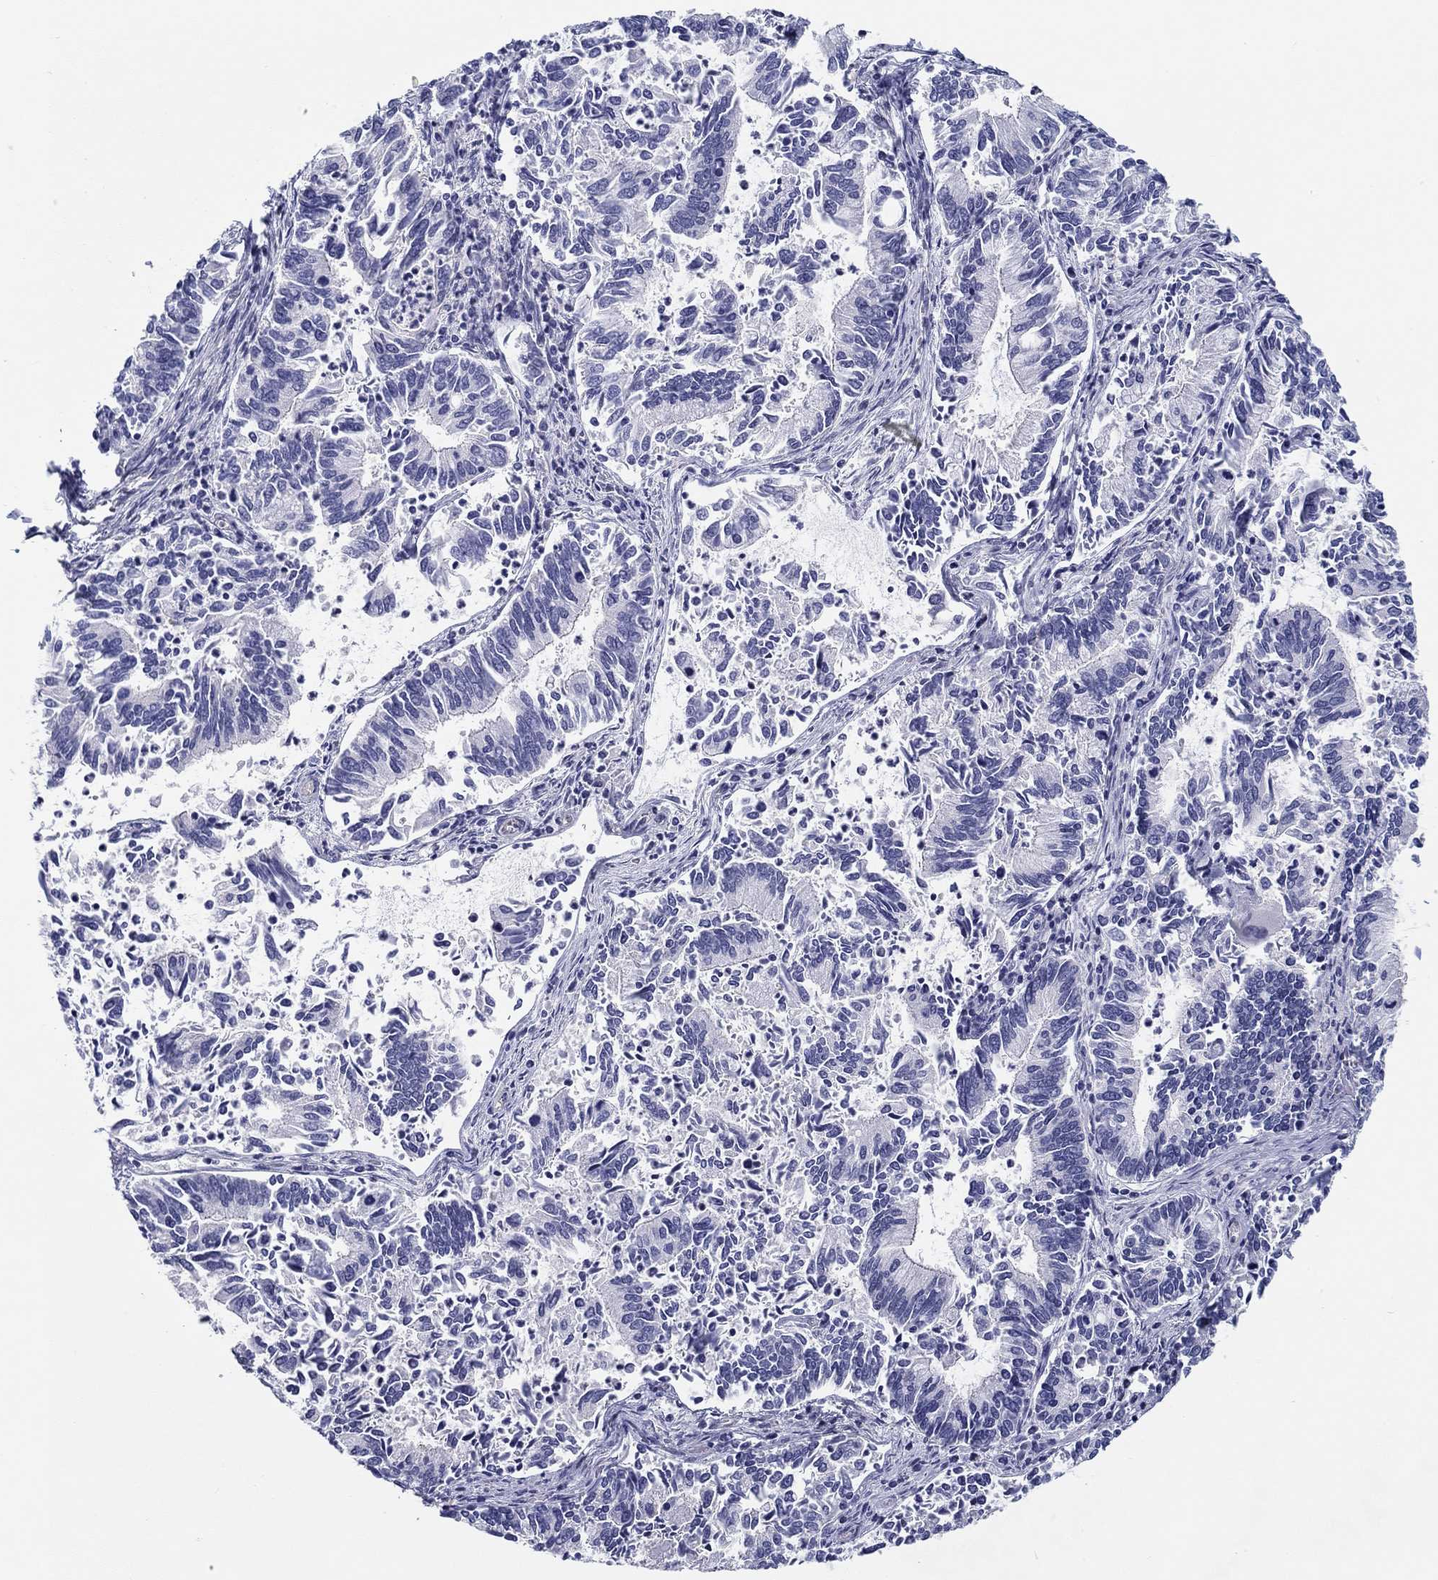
{"staining": {"intensity": "negative", "quantity": "none", "location": "none"}, "tissue": "cervical cancer", "cell_type": "Tumor cells", "image_type": "cancer", "snomed": [{"axis": "morphology", "description": "Adenocarcinoma, NOS"}, {"axis": "topography", "description": "Cervix"}], "caption": "This is a micrograph of IHC staining of cervical adenocarcinoma, which shows no staining in tumor cells.", "gene": "CRYGD", "patient": {"sex": "female", "age": 42}}